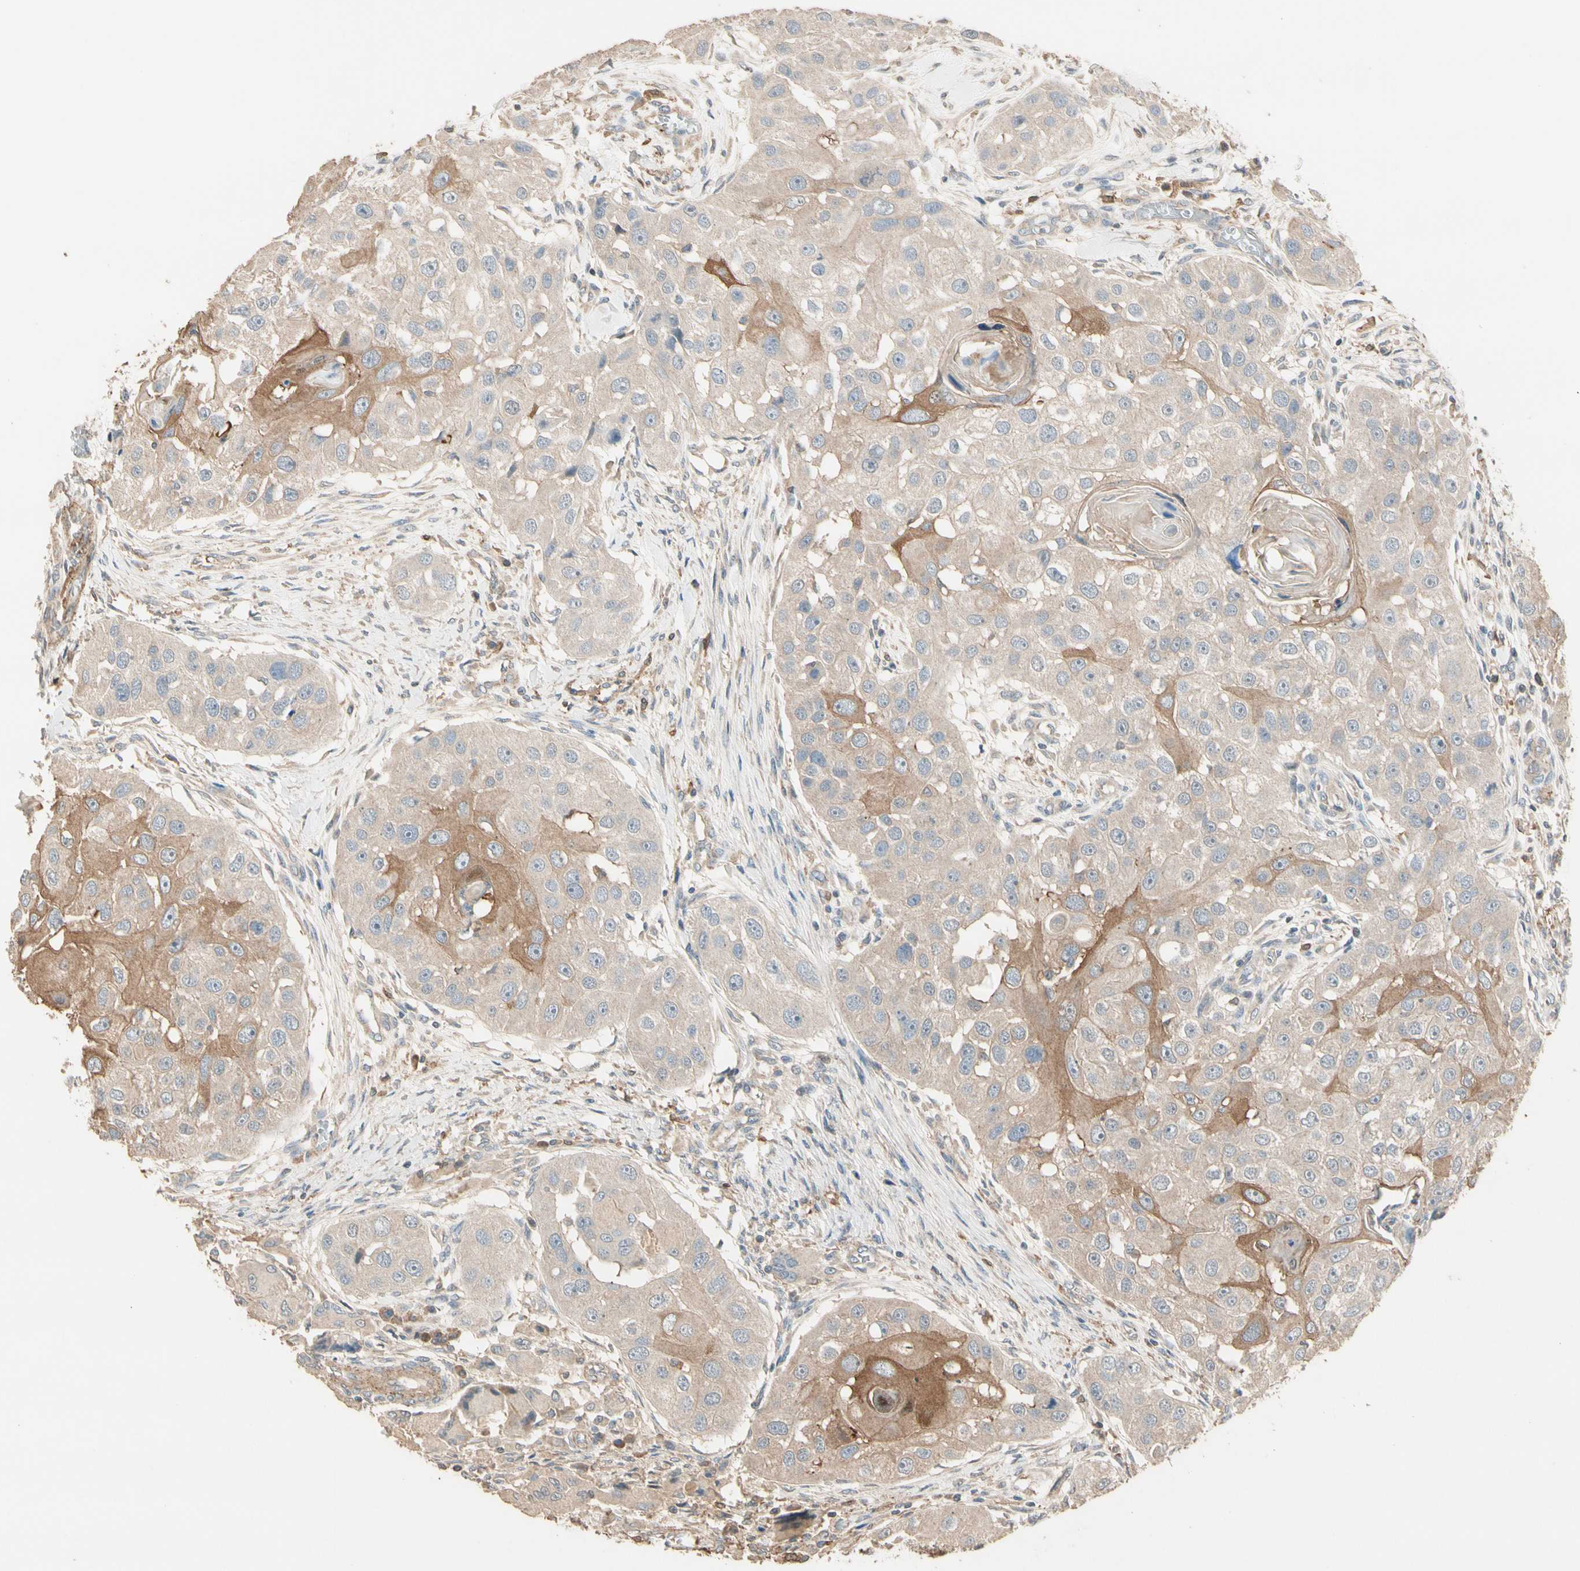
{"staining": {"intensity": "moderate", "quantity": "<25%", "location": "cytoplasmic/membranous"}, "tissue": "head and neck cancer", "cell_type": "Tumor cells", "image_type": "cancer", "snomed": [{"axis": "morphology", "description": "Normal tissue, NOS"}, {"axis": "morphology", "description": "Squamous cell carcinoma, NOS"}, {"axis": "topography", "description": "Skeletal muscle"}, {"axis": "topography", "description": "Head-Neck"}], "caption": "Immunohistochemical staining of head and neck cancer (squamous cell carcinoma) exhibits low levels of moderate cytoplasmic/membranous staining in about <25% of tumor cells.", "gene": "CDH6", "patient": {"sex": "male", "age": 51}}